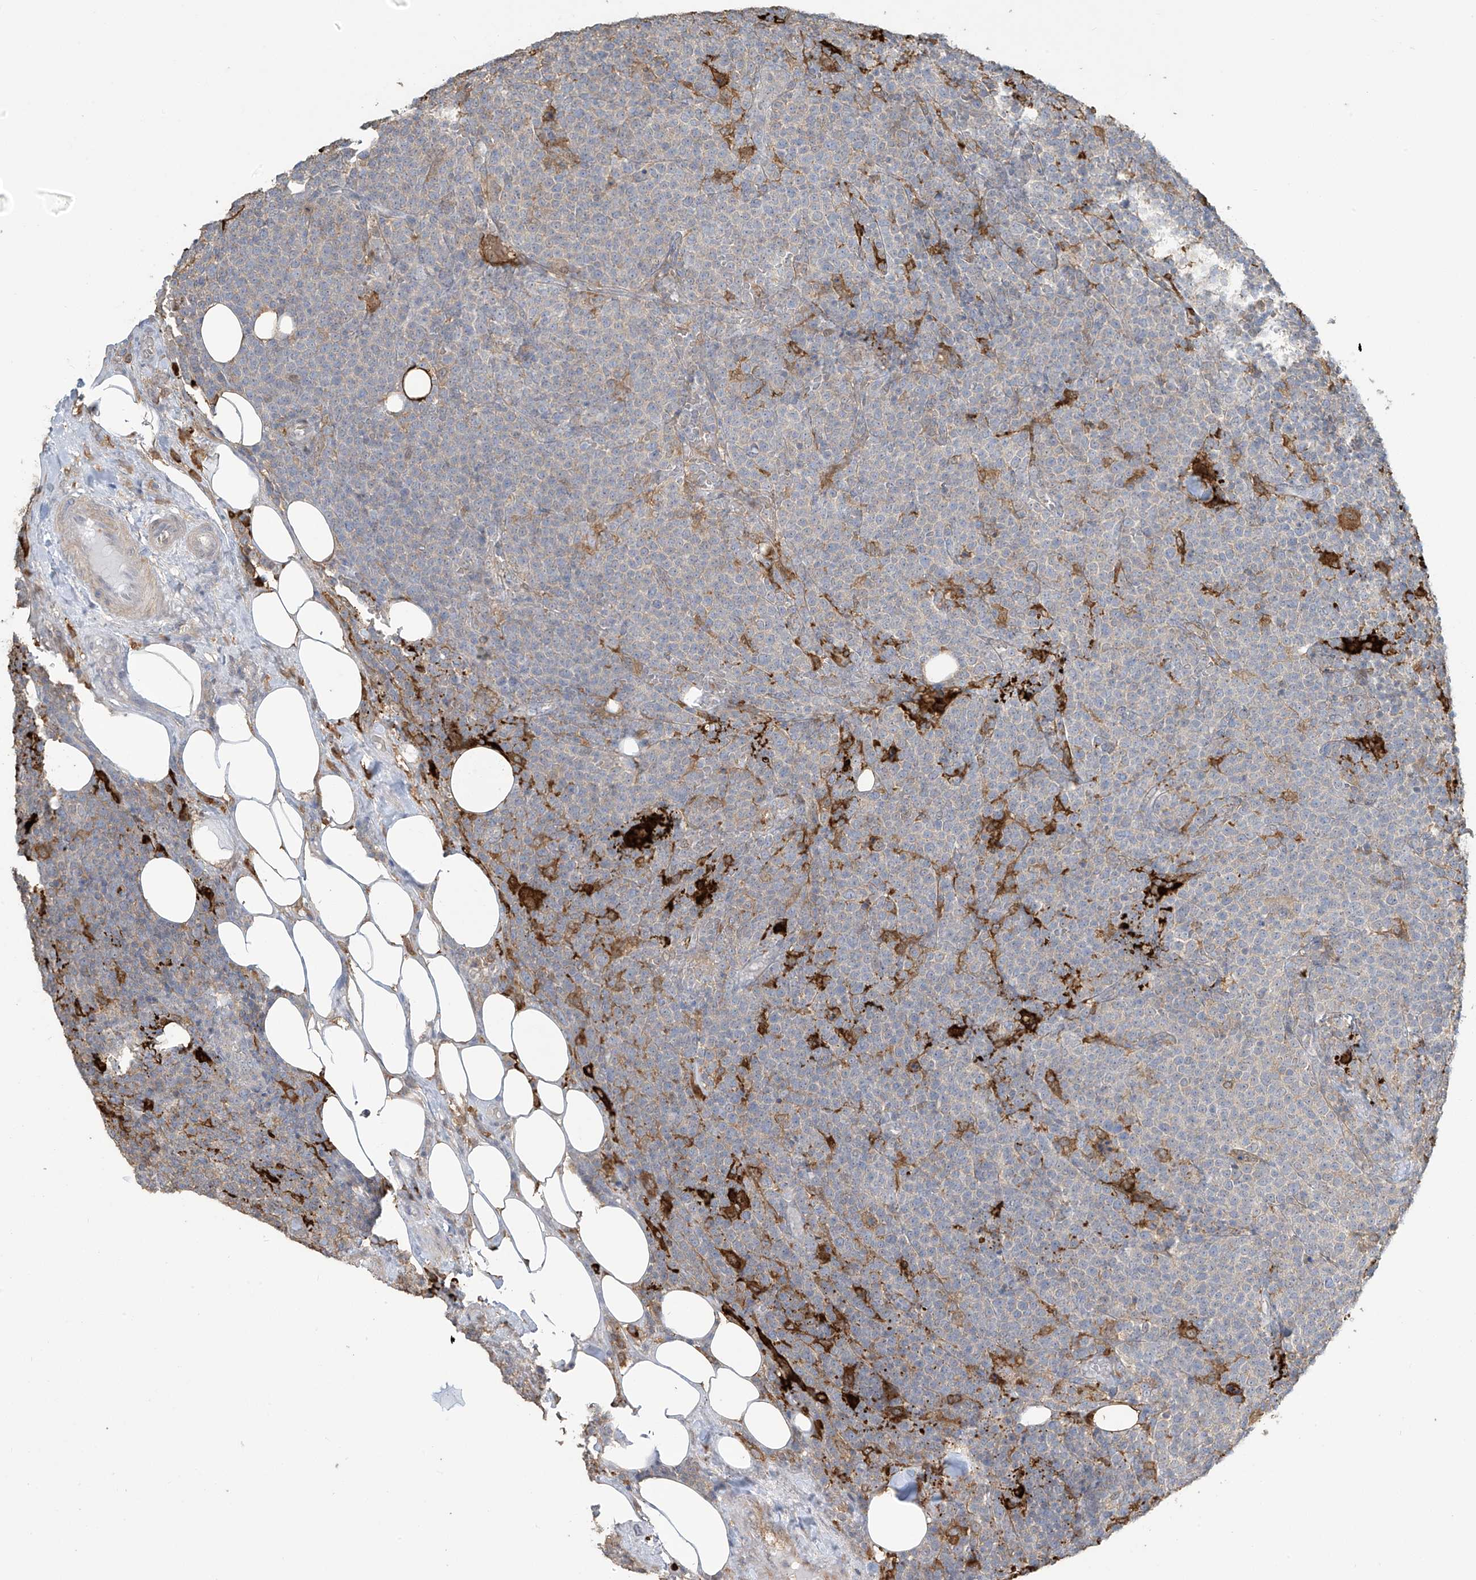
{"staining": {"intensity": "negative", "quantity": "none", "location": "none"}, "tissue": "lymphoma", "cell_type": "Tumor cells", "image_type": "cancer", "snomed": [{"axis": "morphology", "description": "Malignant lymphoma, non-Hodgkin's type, High grade"}, {"axis": "topography", "description": "Lymph node"}], "caption": "Photomicrograph shows no protein expression in tumor cells of lymphoma tissue.", "gene": "TAGAP", "patient": {"sex": "male", "age": 61}}